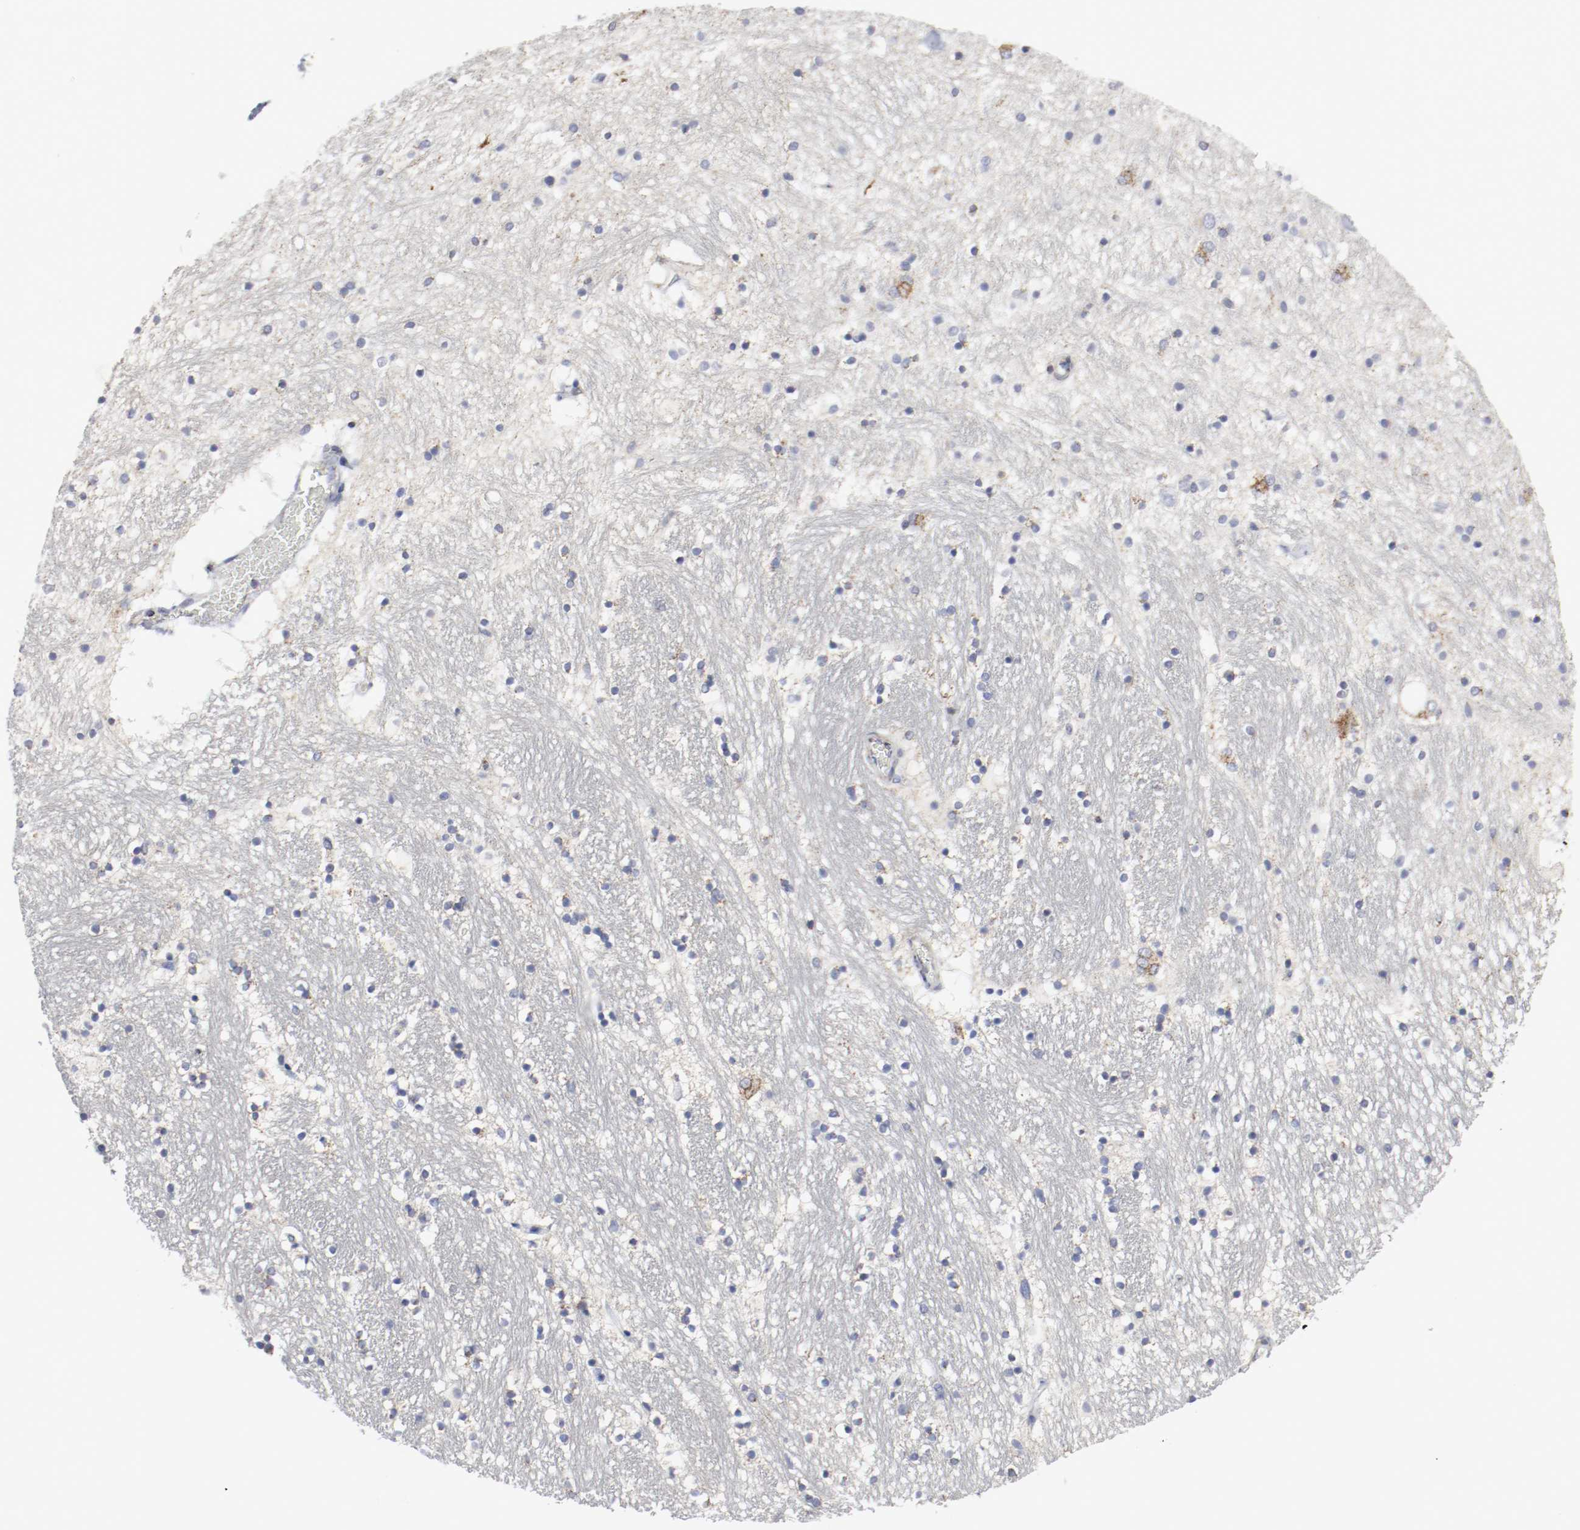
{"staining": {"intensity": "moderate", "quantity": "<25%", "location": "cytoplasmic/membranous"}, "tissue": "hippocampus", "cell_type": "Glial cells", "image_type": "normal", "snomed": [{"axis": "morphology", "description": "Normal tissue, NOS"}, {"axis": "topography", "description": "Hippocampus"}], "caption": "Protein staining of normal hippocampus displays moderate cytoplasmic/membranous staining in approximately <25% of glial cells.", "gene": "AFG3L2", "patient": {"sex": "male", "age": 45}}